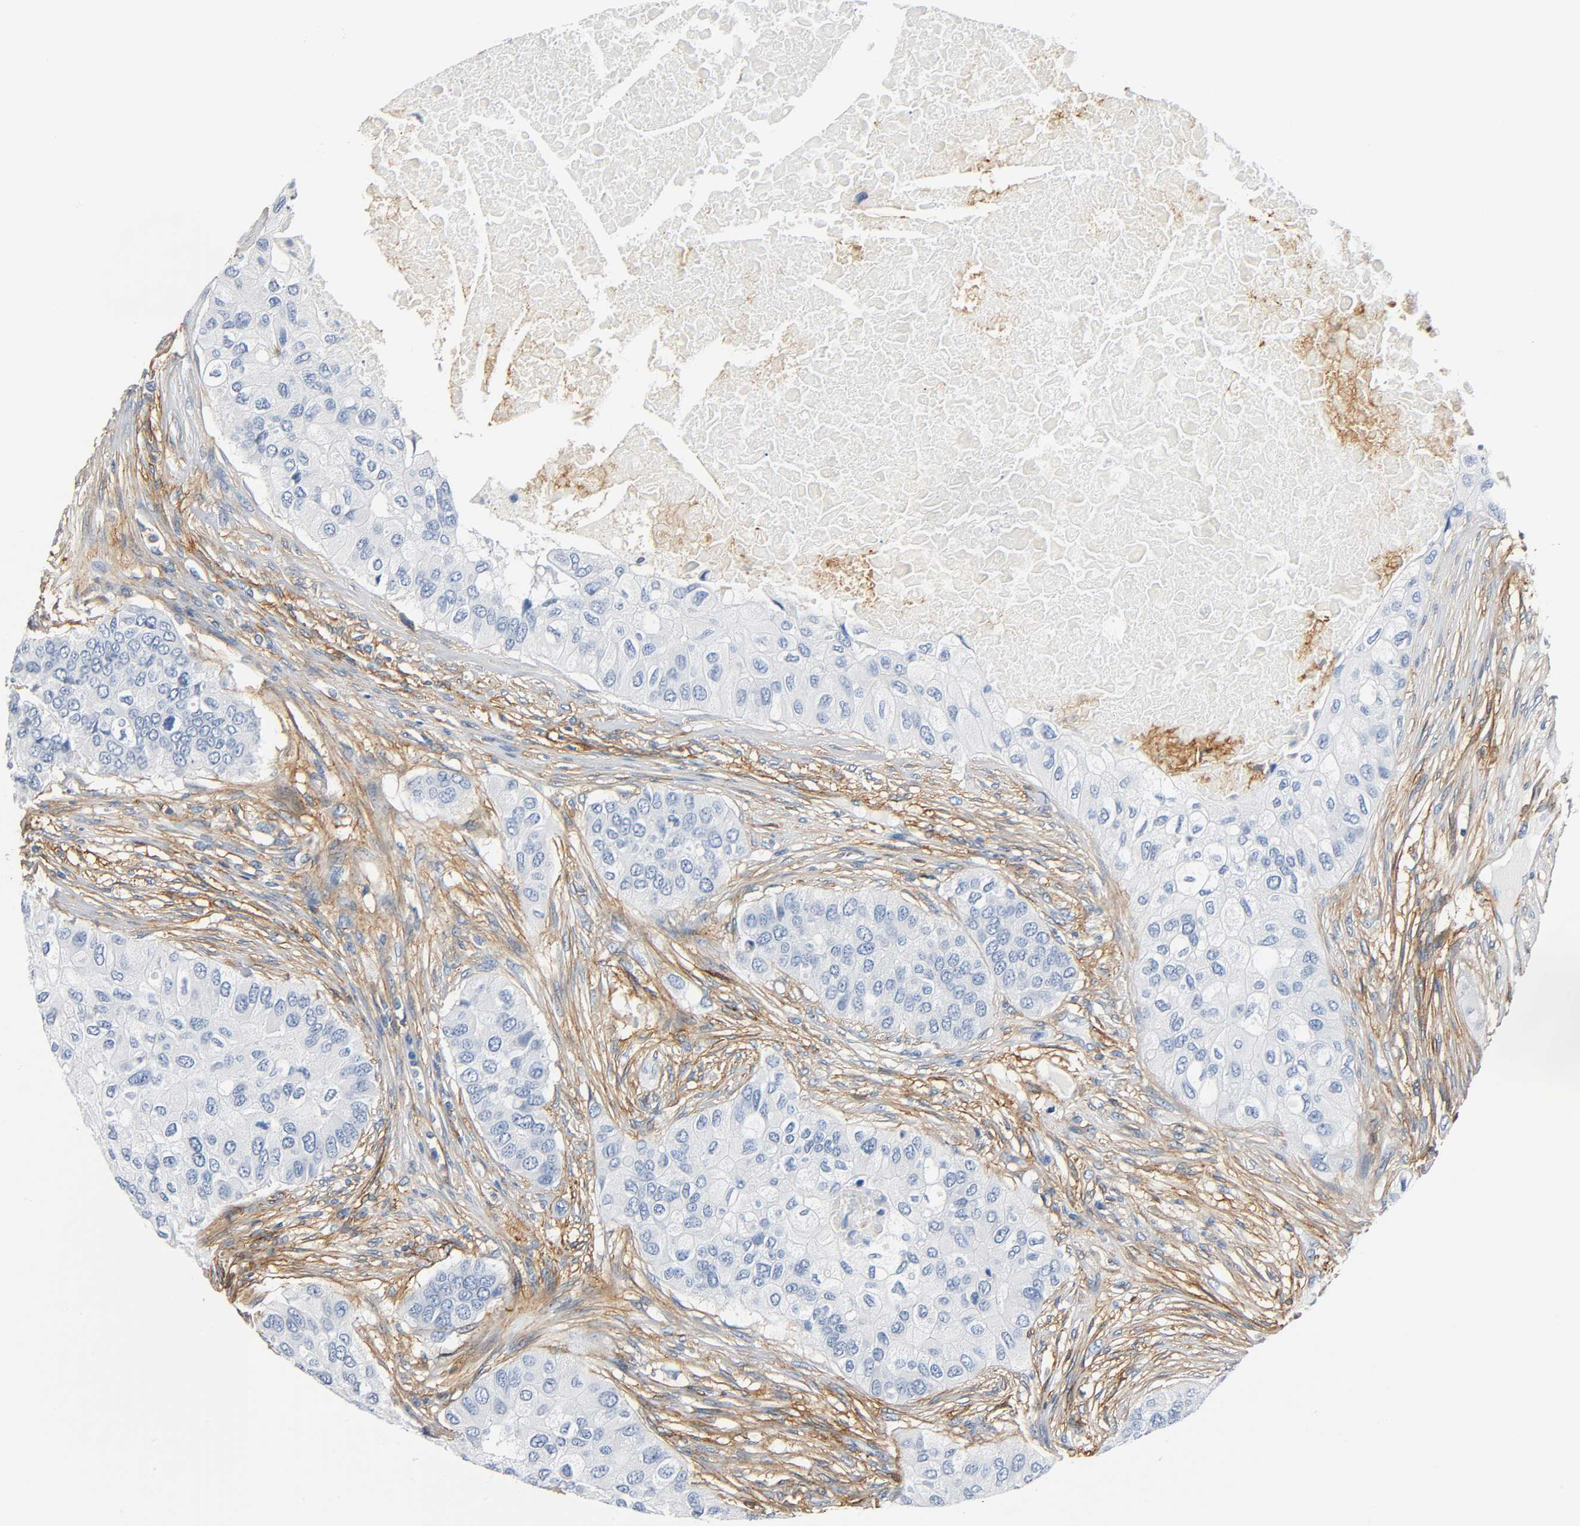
{"staining": {"intensity": "negative", "quantity": "none", "location": "none"}, "tissue": "breast cancer", "cell_type": "Tumor cells", "image_type": "cancer", "snomed": [{"axis": "morphology", "description": "Normal tissue, NOS"}, {"axis": "morphology", "description": "Duct carcinoma"}, {"axis": "topography", "description": "Breast"}], "caption": "Tumor cells show no significant positivity in infiltrating ductal carcinoma (breast).", "gene": "ANPEP", "patient": {"sex": "female", "age": 49}}